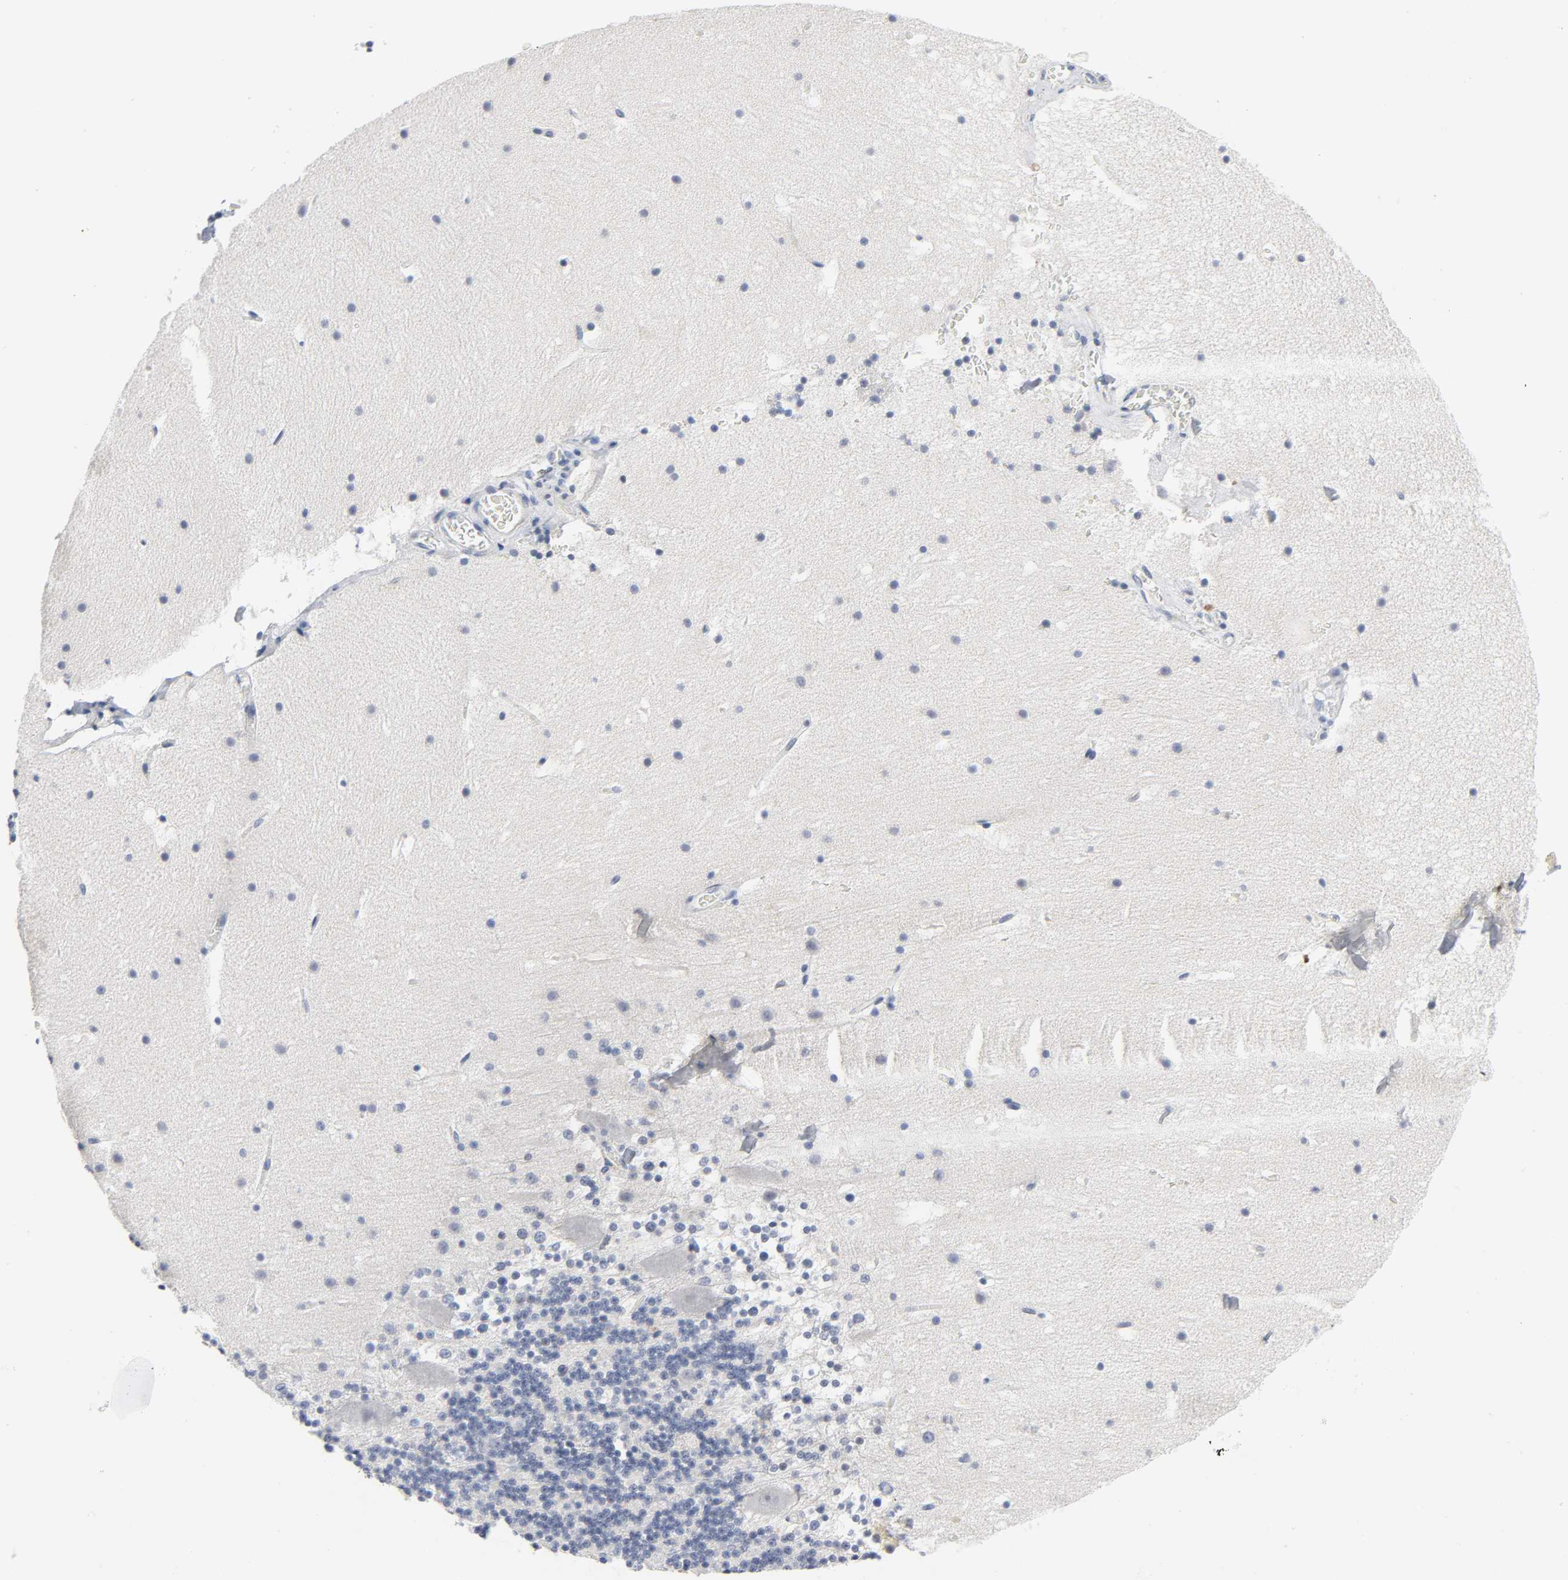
{"staining": {"intensity": "negative", "quantity": "none", "location": "none"}, "tissue": "cerebellum", "cell_type": "Cells in granular layer", "image_type": "normal", "snomed": [{"axis": "morphology", "description": "Normal tissue, NOS"}, {"axis": "topography", "description": "Cerebellum"}], "caption": "This is an IHC photomicrograph of unremarkable cerebellum. There is no expression in cells in granular layer.", "gene": "WEE1", "patient": {"sex": "male", "age": 45}}